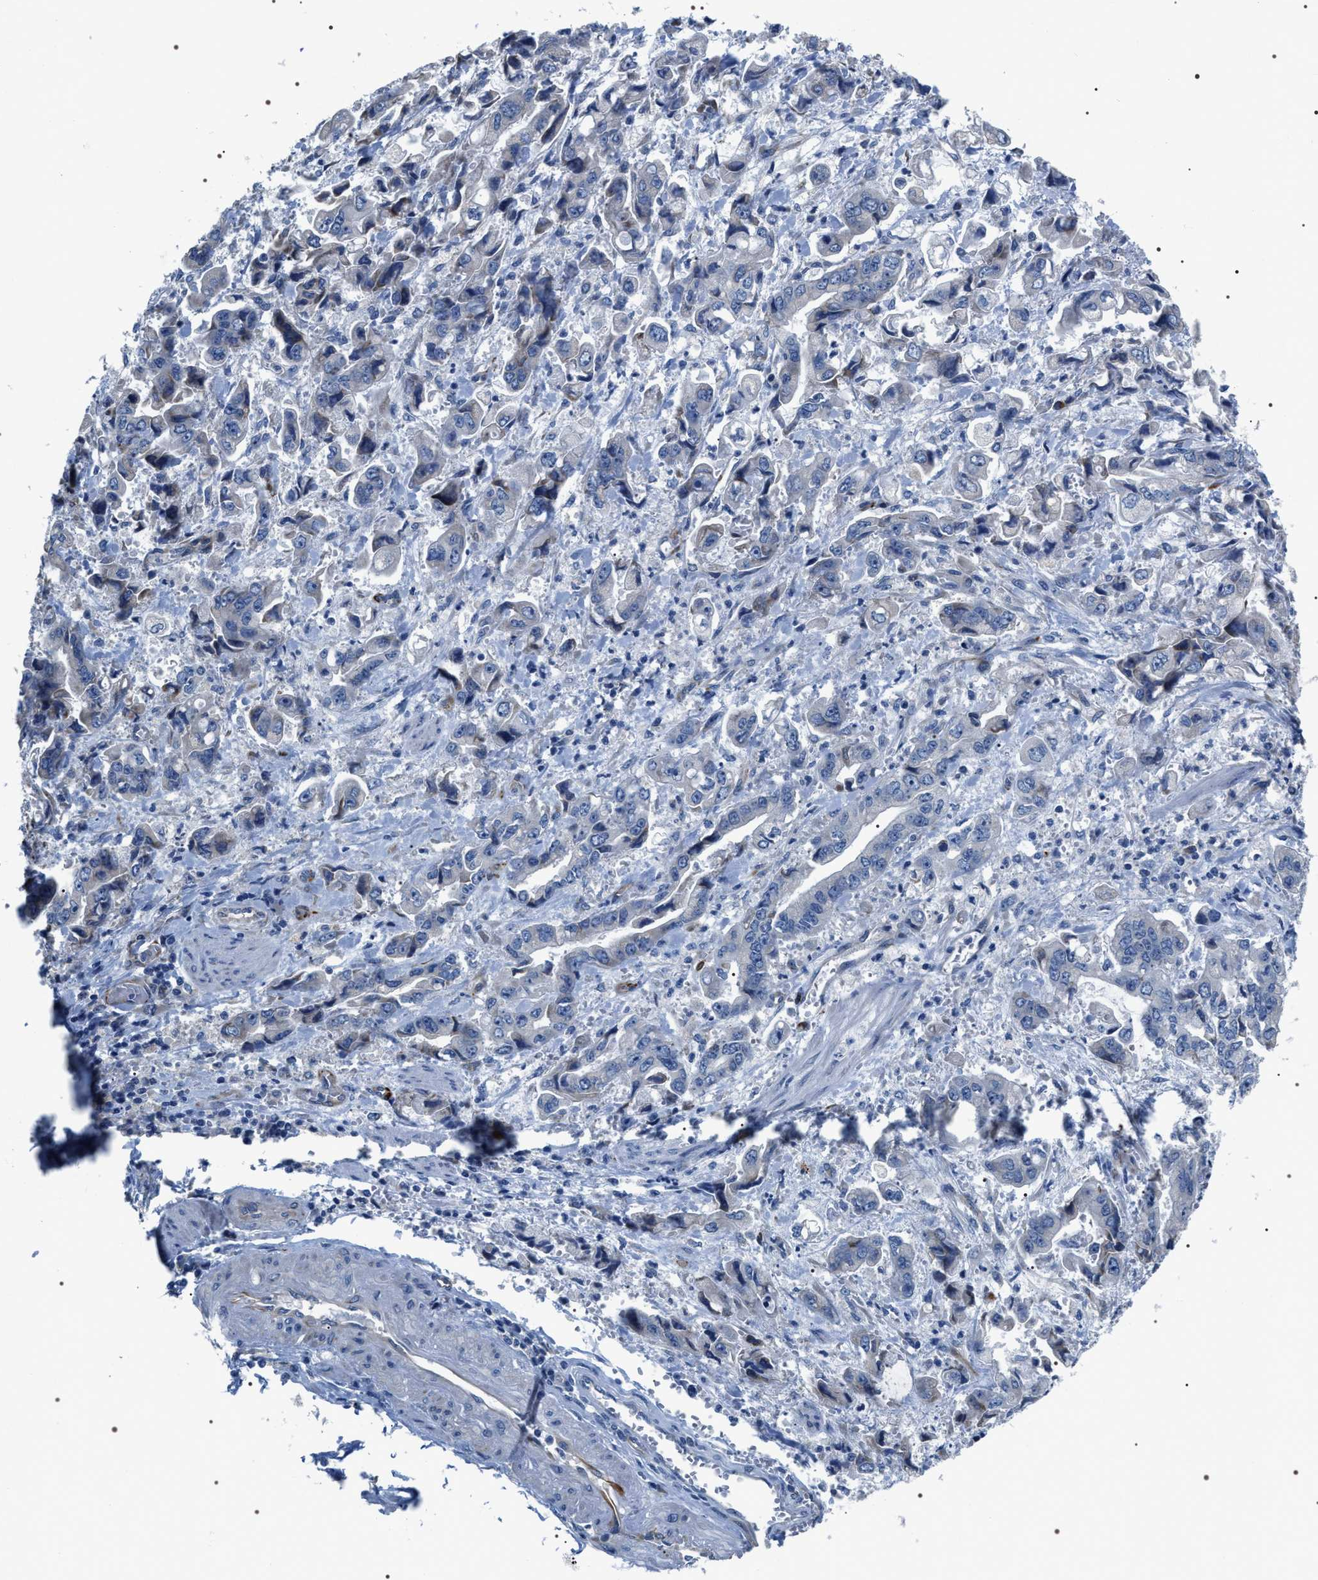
{"staining": {"intensity": "negative", "quantity": "none", "location": "none"}, "tissue": "stomach cancer", "cell_type": "Tumor cells", "image_type": "cancer", "snomed": [{"axis": "morphology", "description": "Normal tissue, NOS"}, {"axis": "morphology", "description": "Adenocarcinoma, NOS"}, {"axis": "topography", "description": "Stomach"}], "caption": "Immunohistochemistry (IHC) of human stomach adenocarcinoma shows no expression in tumor cells.", "gene": "PKD1L1", "patient": {"sex": "male", "age": 62}}